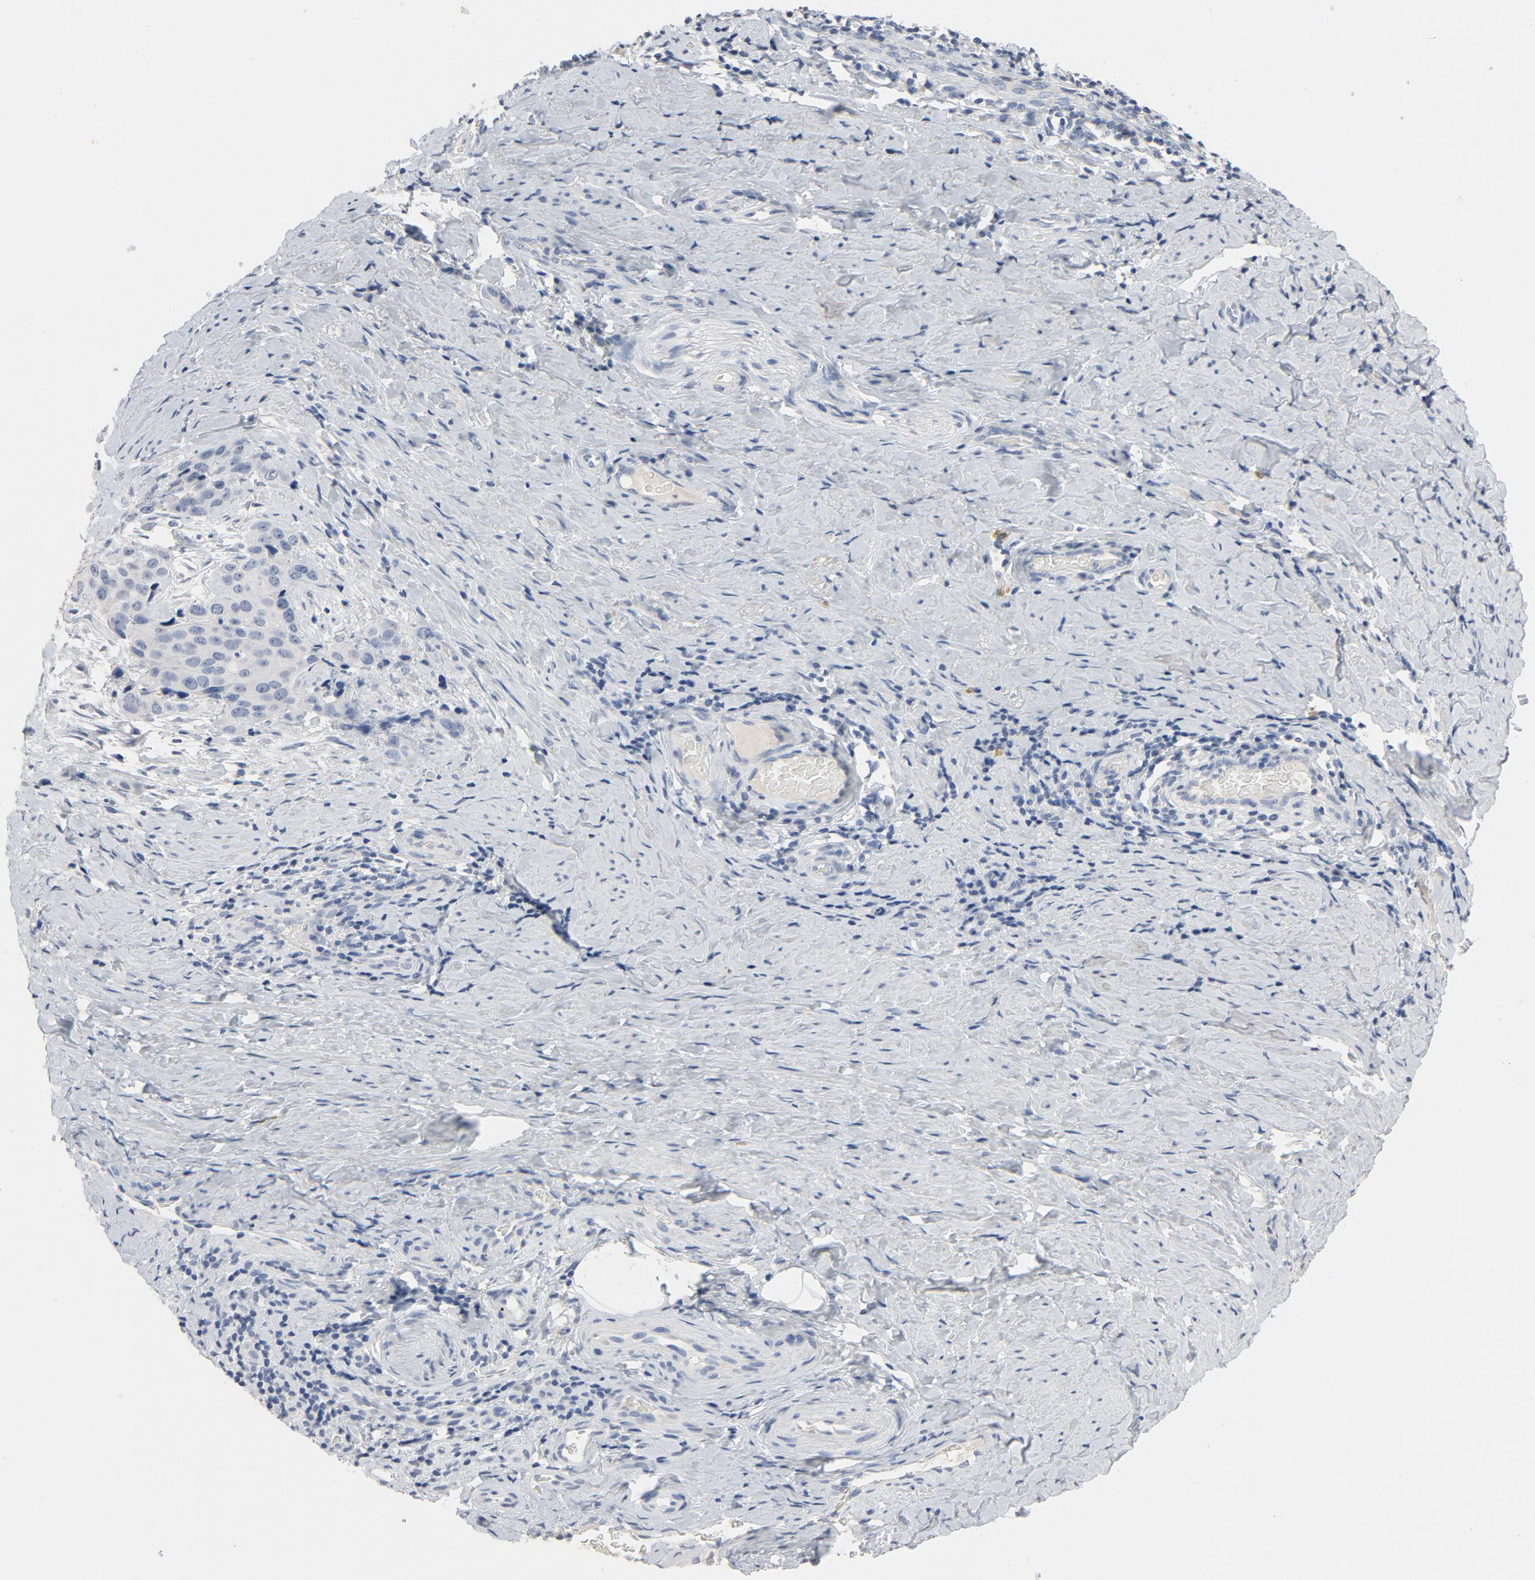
{"staining": {"intensity": "negative", "quantity": "none", "location": "none"}, "tissue": "cervical cancer", "cell_type": "Tumor cells", "image_type": "cancer", "snomed": [{"axis": "morphology", "description": "Squamous cell carcinoma, NOS"}, {"axis": "topography", "description": "Cervix"}], "caption": "A high-resolution micrograph shows immunohistochemistry staining of cervical cancer, which shows no significant positivity in tumor cells.", "gene": "ZCCHC13", "patient": {"sex": "female", "age": 54}}